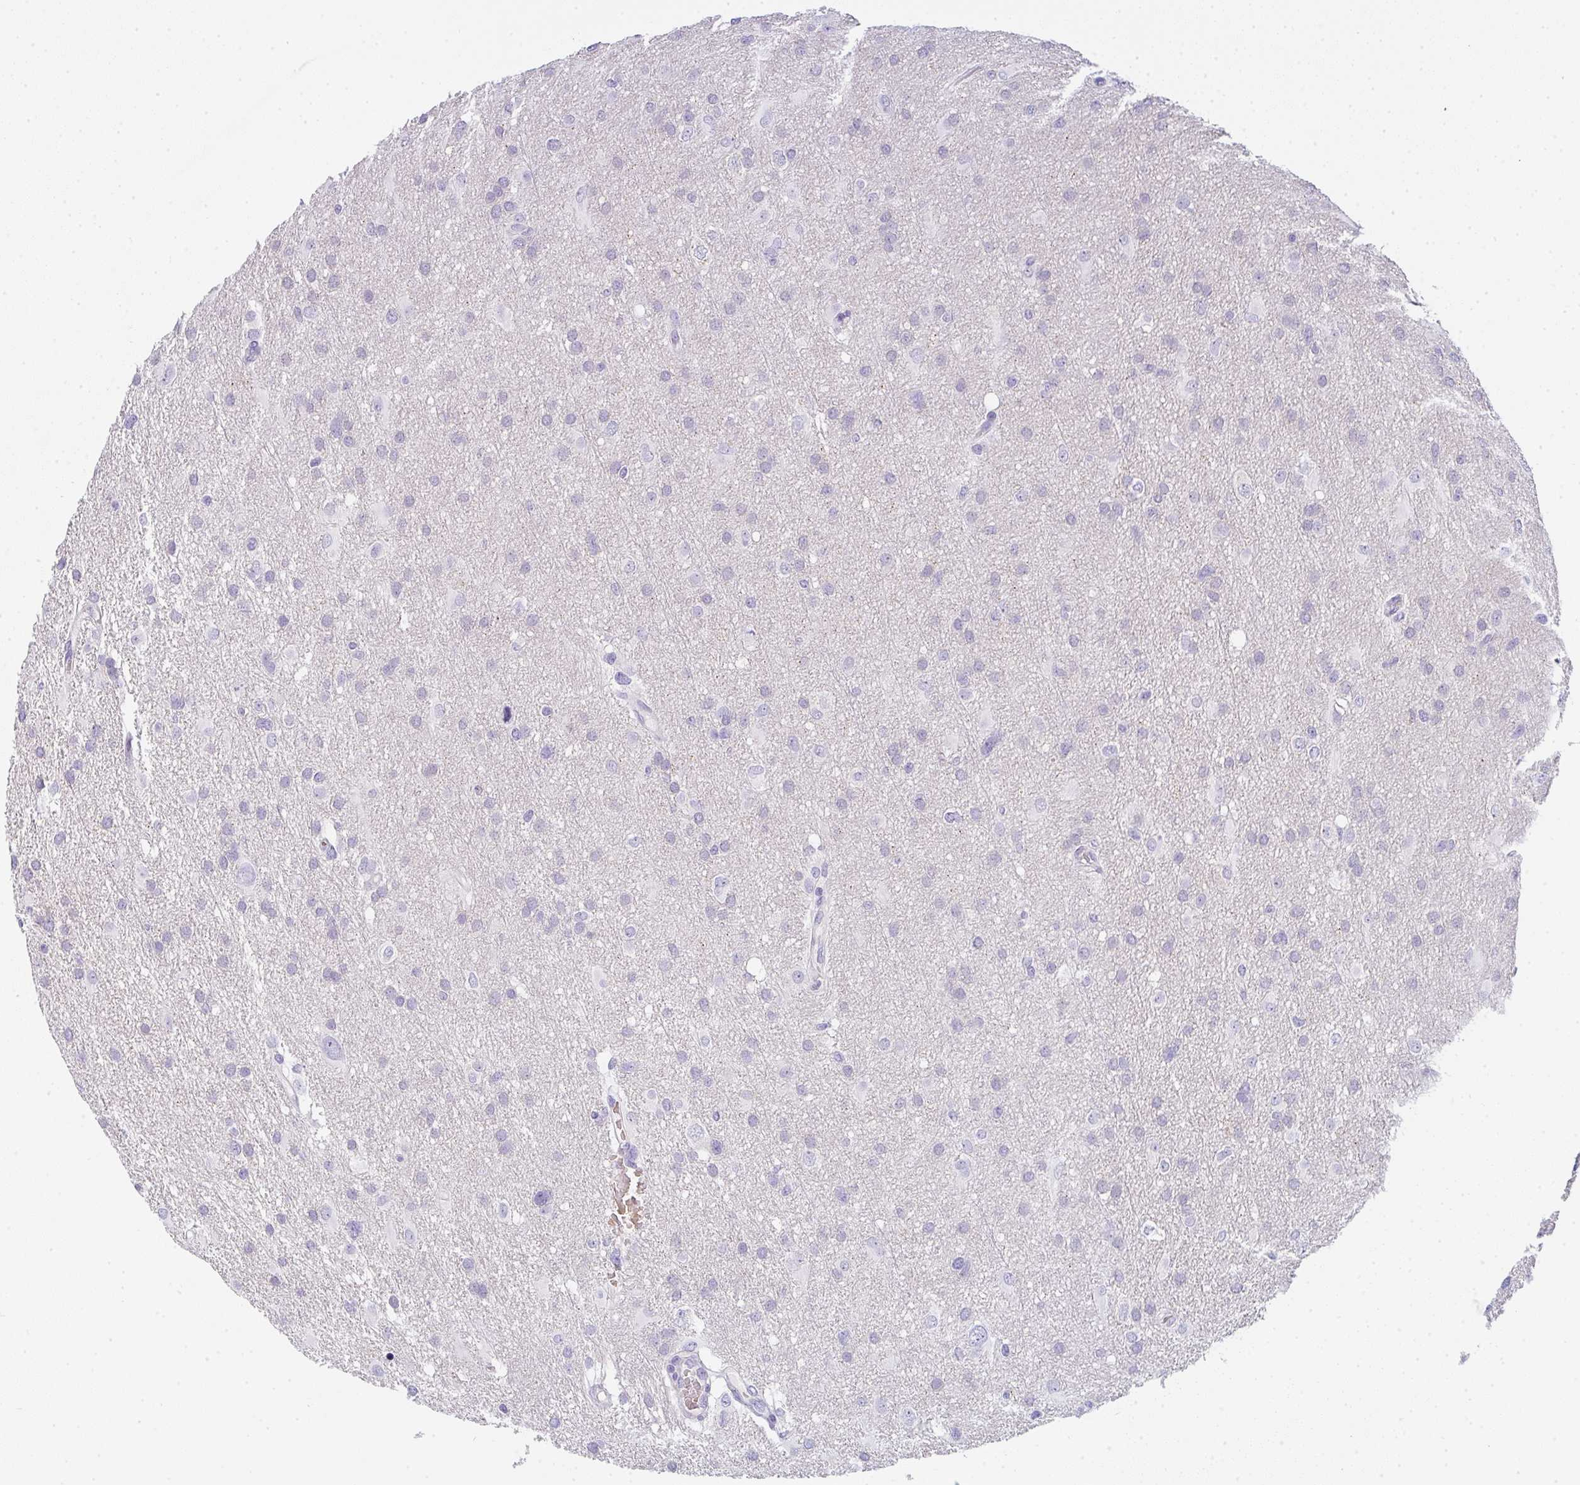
{"staining": {"intensity": "negative", "quantity": "none", "location": "none"}, "tissue": "glioma", "cell_type": "Tumor cells", "image_type": "cancer", "snomed": [{"axis": "morphology", "description": "Glioma, malignant, High grade"}, {"axis": "topography", "description": "Brain"}], "caption": "Immunohistochemistry (IHC) micrograph of malignant glioma (high-grade) stained for a protein (brown), which shows no staining in tumor cells. The staining was performed using DAB to visualize the protein expression in brown, while the nuclei were stained in blue with hematoxylin (Magnification: 20x).", "gene": "CACNA1S", "patient": {"sex": "male", "age": 53}}